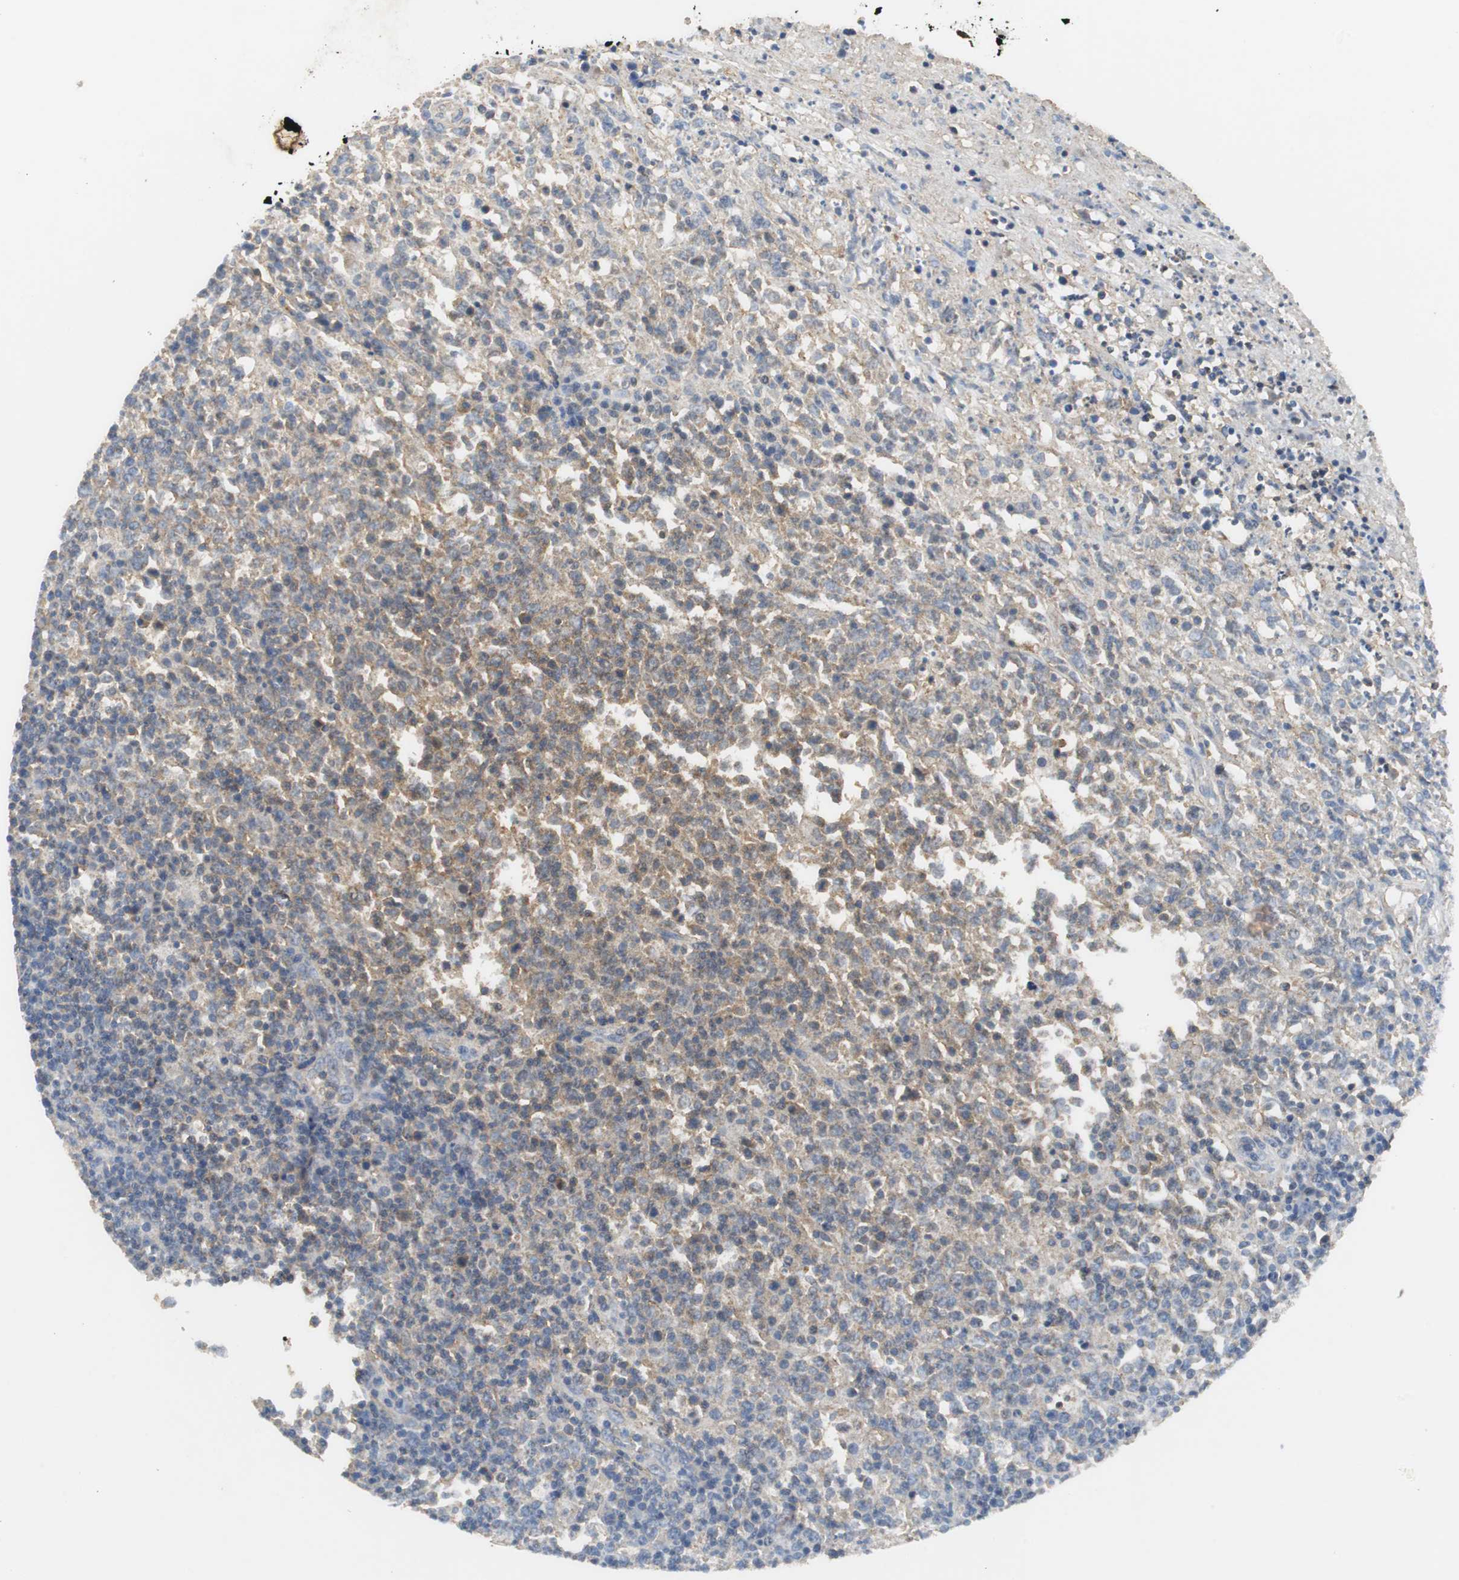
{"staining": {"intensity": "weak", "quantity": "25%-75%", "location": "cytoplasmic/membranous"}, "tissue": "lymphoma", "cell_type": "Tumor cells", "image_type": "cancer", "snomed": [{"axis": "morphology", "description": "Malignant lymphoma, non-Hodgkin's type, High grade"}, {"axis": "topography", "description": "Lymph node"}], "caption": "Immunohistochemistry of human lymphoma reveals low levels of weak cytoplasmic/membranous positivity in approximately 25%-75% of tumor cells.", "gene": "VBP1", "patient": {"sex": "female", "age": 84}}